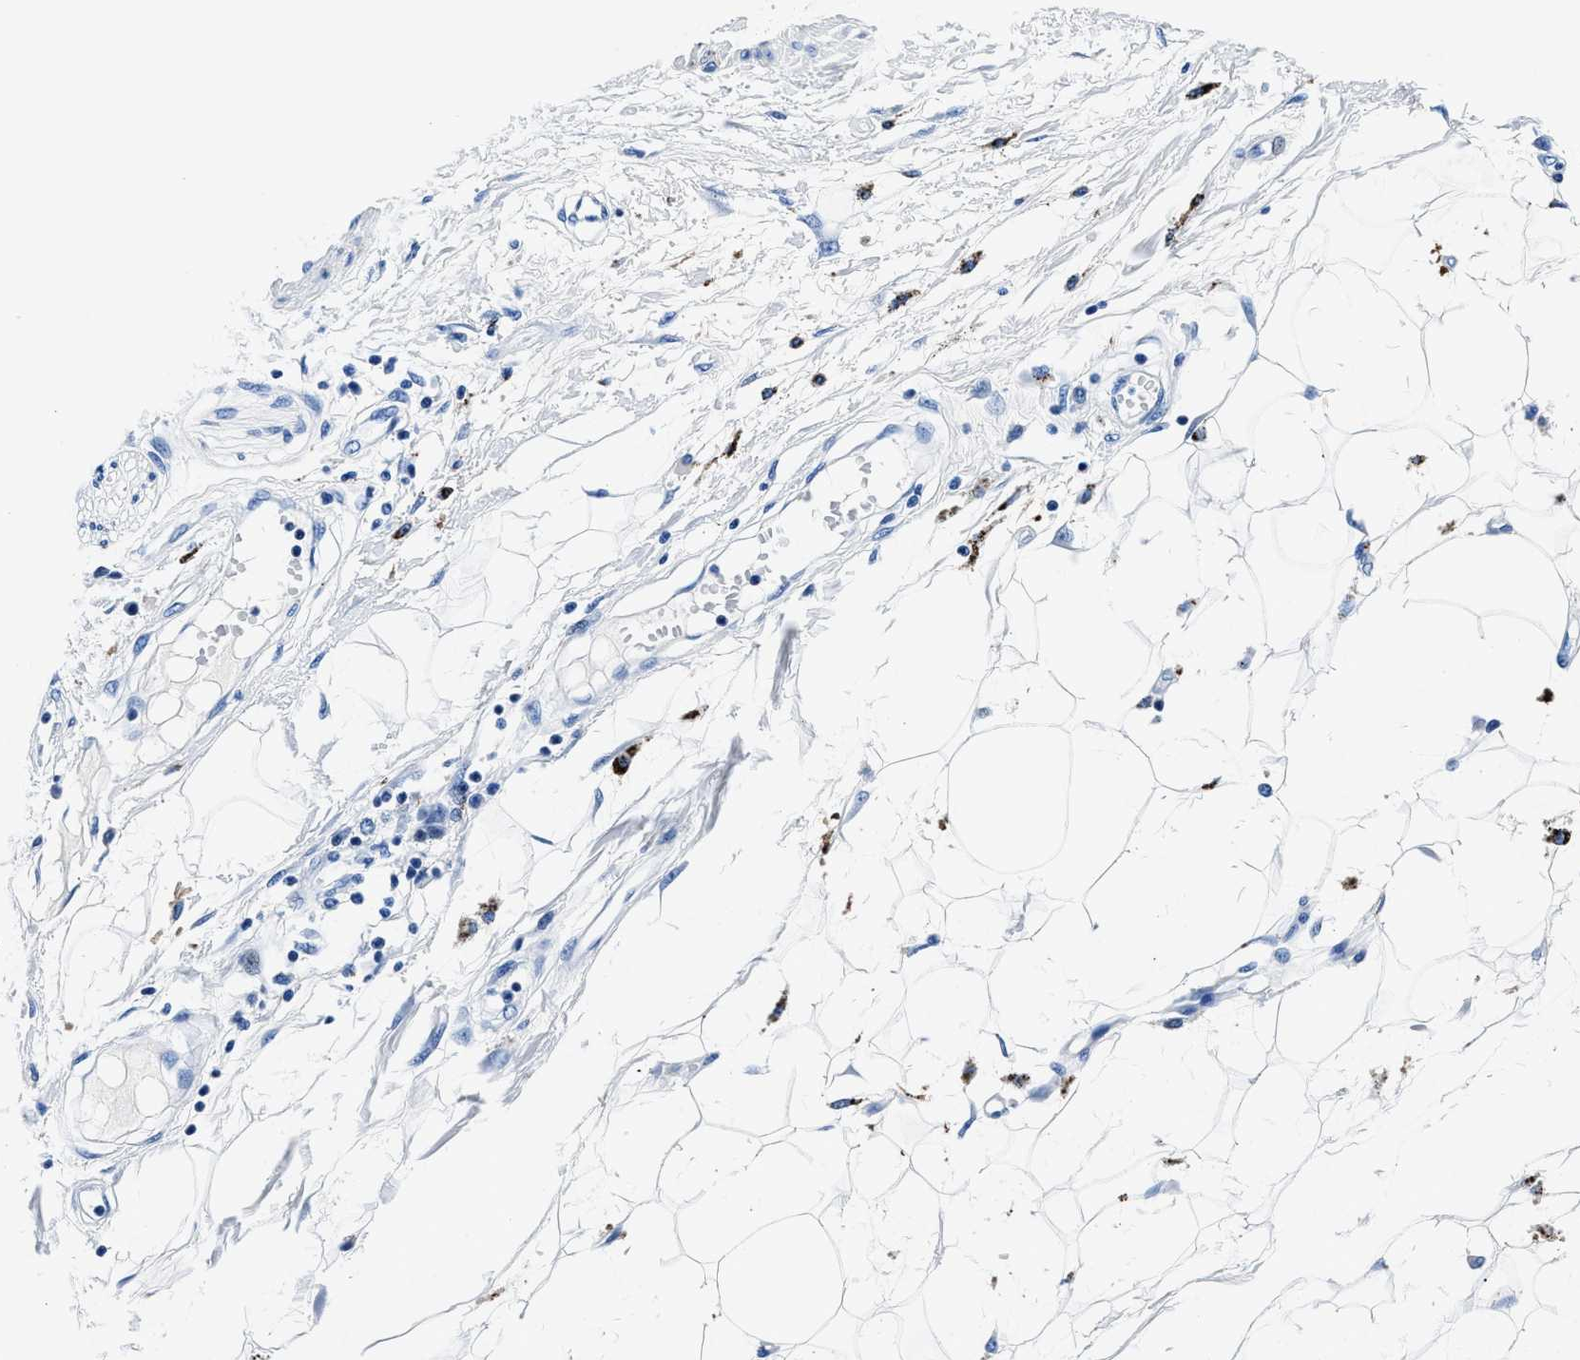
{"staining": {"intensity": "negative", "quantity": "none", "location": "none"}, "tissue": "adipose tissue", "cell_type": "Adipocytes", "image_type": "normal", "snomed": [{"axis": "morphology", "description": "Normal tissue, NOS"}, {"axis": "morphology", "description": "Squamous cell carcinoma, NOS"}, {"axis": "topography", "description": "Skin"}, {"axis": "topography", "description": "Peripheral nerve tissue"}], "caption": "An image of human adipose tissue is negative for staining in adipocytes. (Immunohistochemistry, brightfield microscopy, high magnification).", "gene": "OR14K1", "patient": {"sex": "male", "age": 83}}